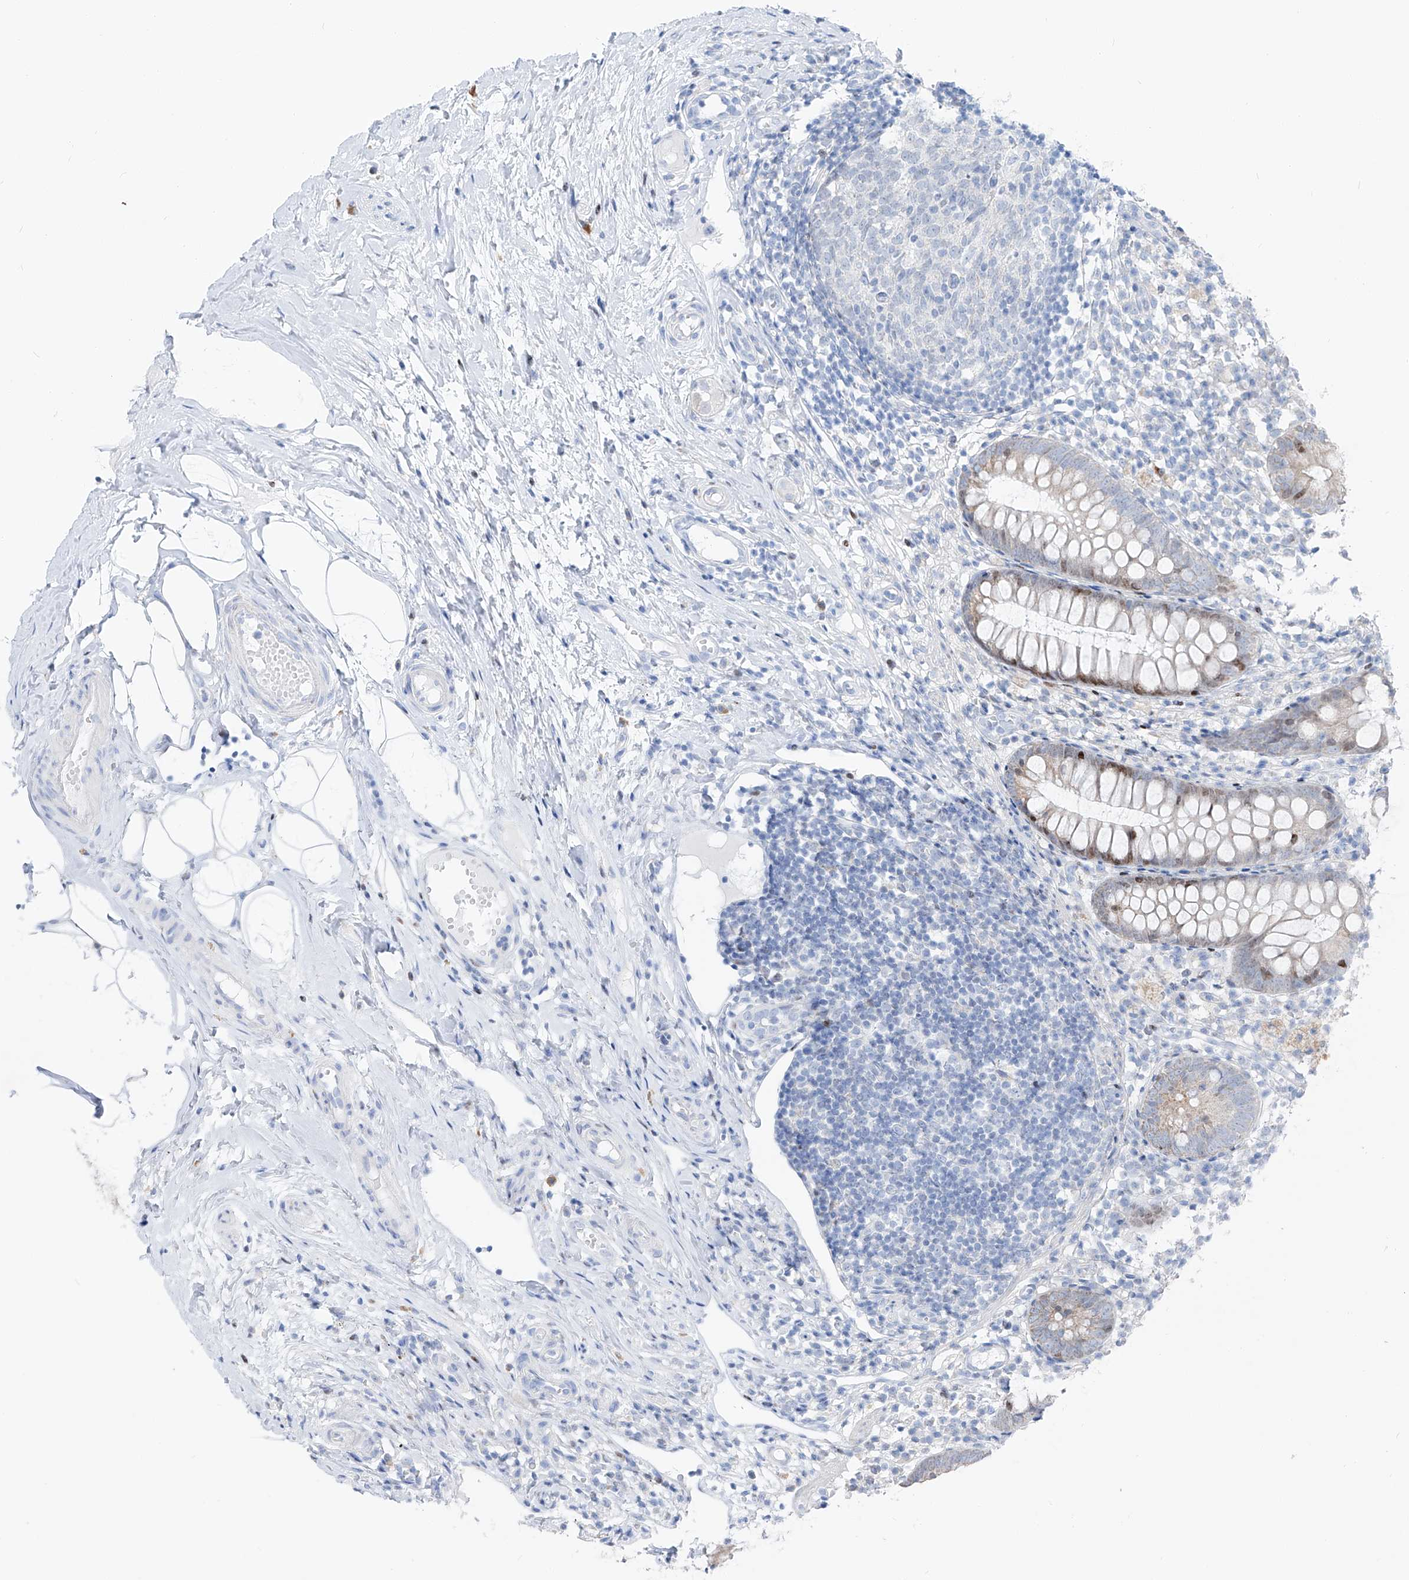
{"staining": {"intensity": "moderate", "quantity": "<25%", "location": "nuclear"}, "tissue": "appendix", "cell_type": "Glandular cells", "image_type": "normal", "snomed": [{"axis": "morphology", "description": "Normal tissue, NOS"}, {"axis": "topography", "description": "Appendix"}], "caption": "Moderate nuclear protein expression is present in about <25% of glandular cells in appendix.", "gene": "FRS3", "patient": {"sex": "female", "age": 20}}